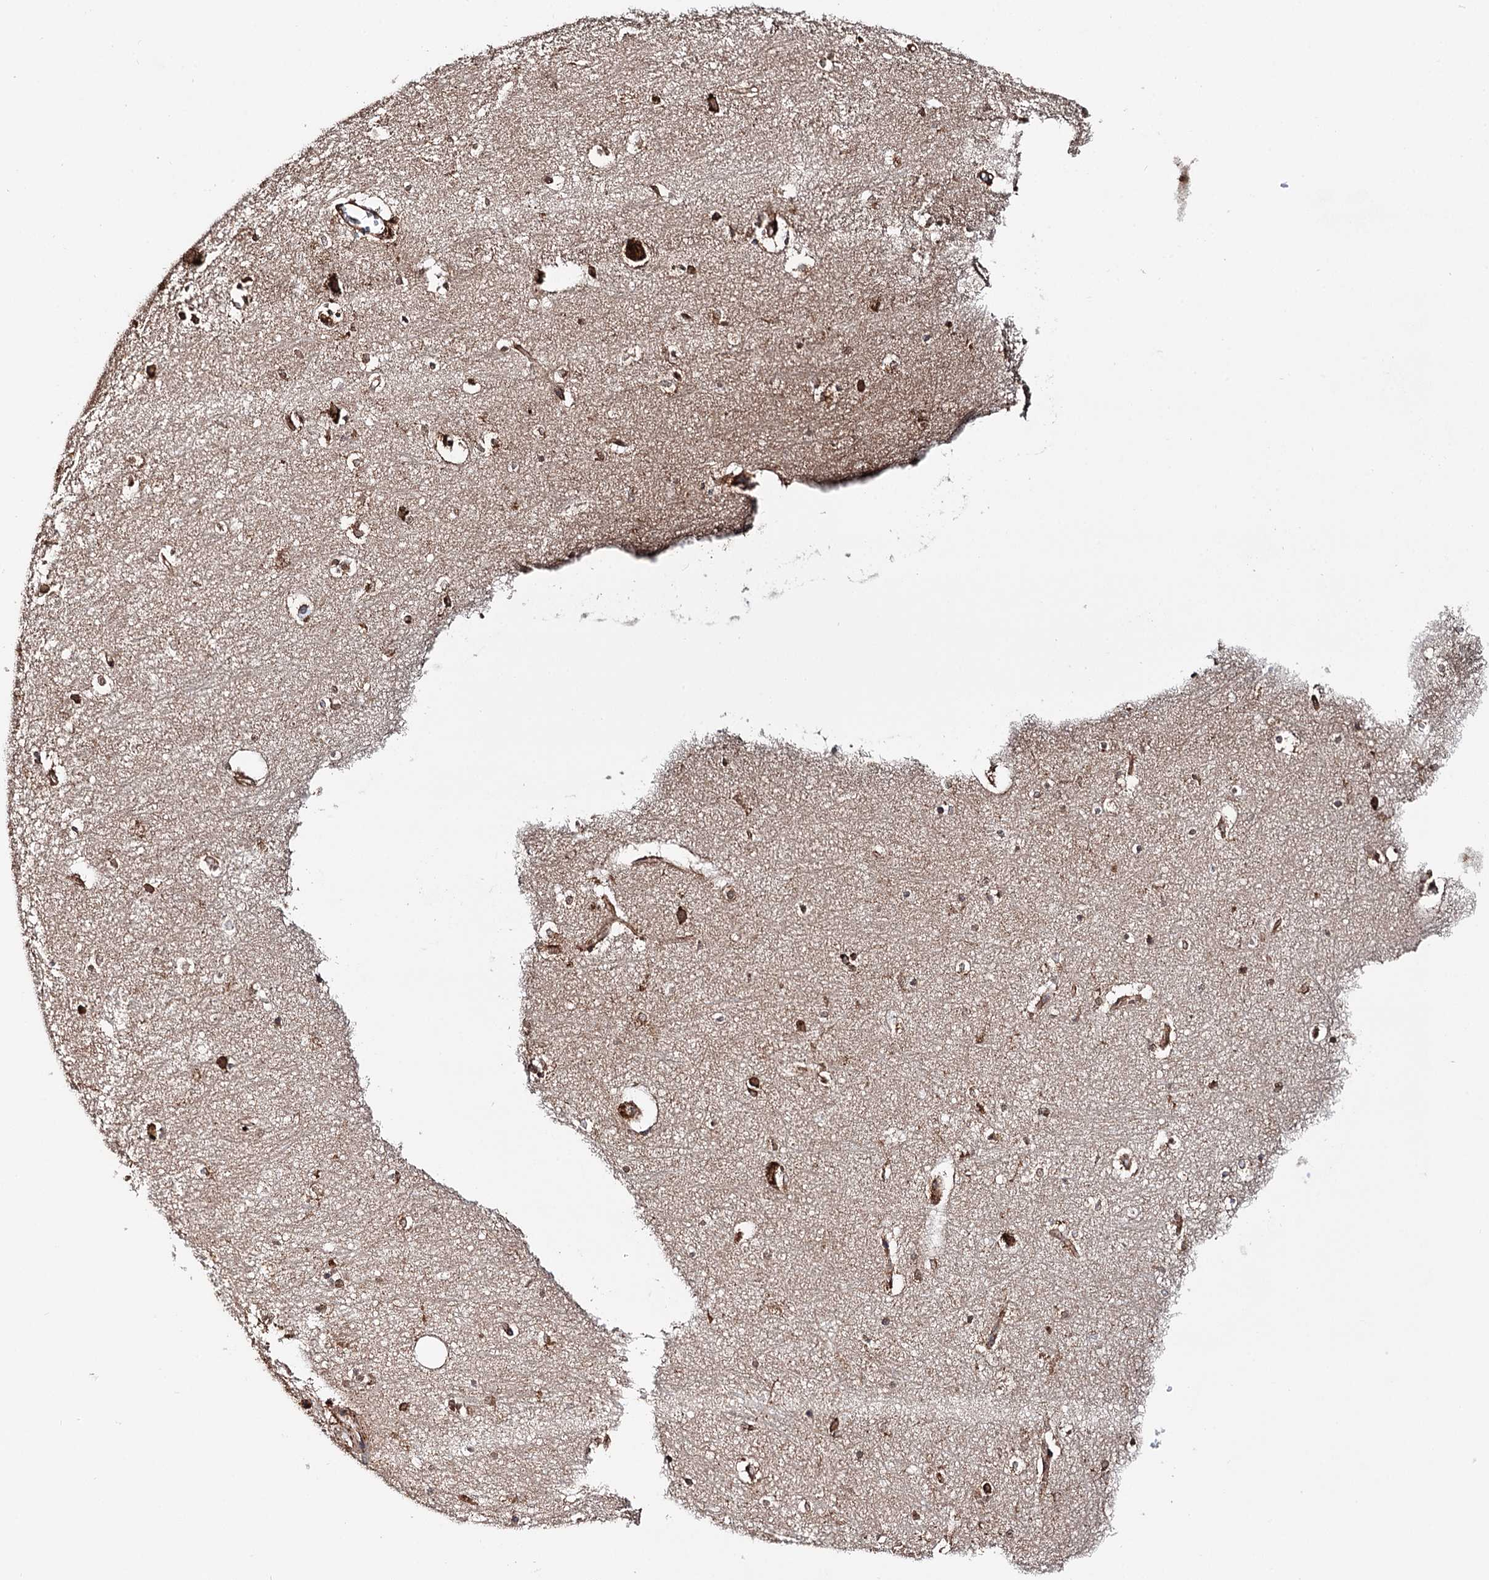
{"staining": {"intensity": "strong", "quantity": "25%-75%", "location": "cytoplasmic/membranous"}, "tissue": "hippocampus", "cell_type": "Glial cells", "image_type": "normal", "snomed": [{"axis": "morphology", "description": "Normal tissue, NOS"}, {"axis": "topography", "description": "Hippocampus"}], "caption": "The photomicrograph shows staining of benign hippocampus, revealing strong cytoplasmic/membranous protein positivity (brown color) within glial cells.", "gene": "ERP29", "patient": {"sex": "female", "age": 64}}